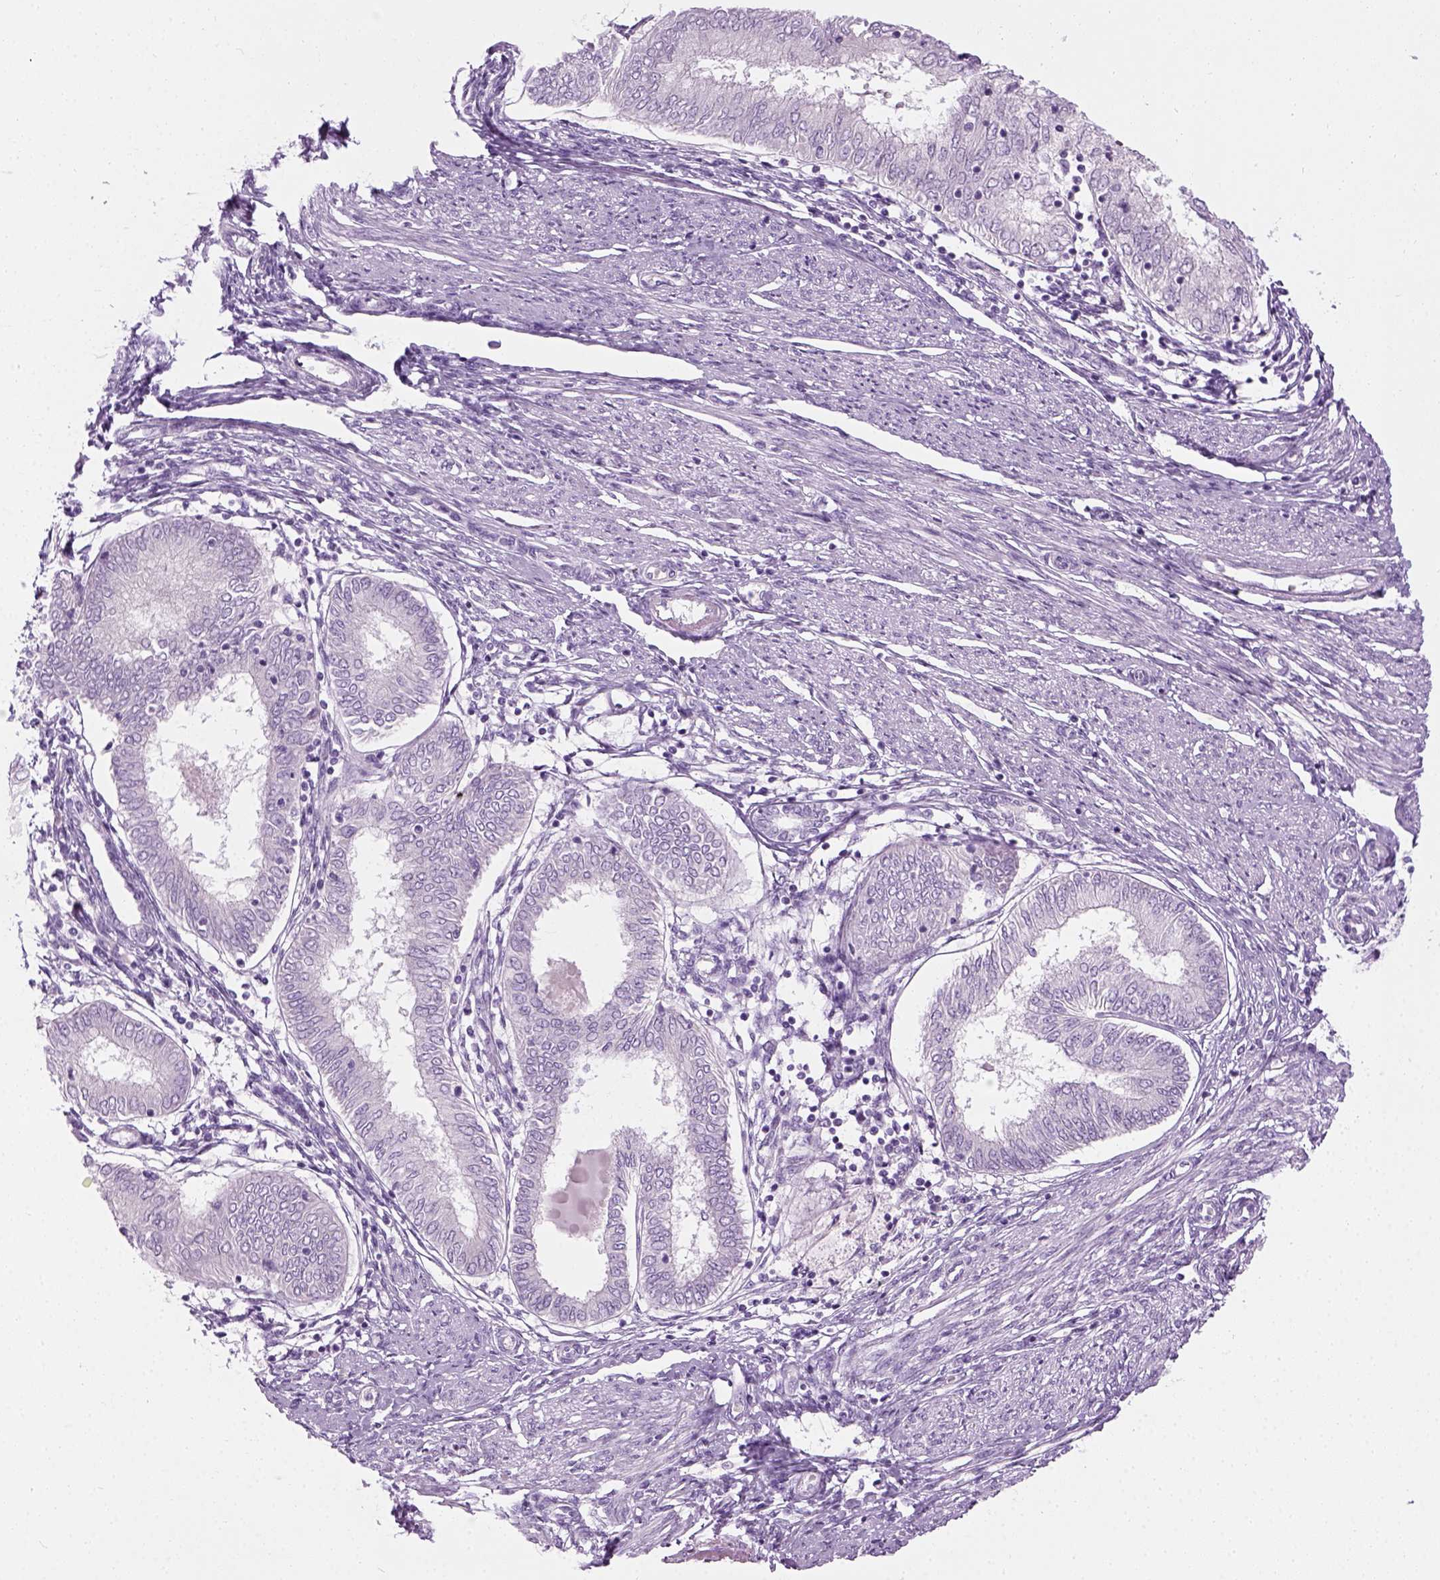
{"staining": {"intensity": "negative", "quantity": "none", "location": "none"}, "tissue": "endometrial cancer", "cell_type": "Tumor cells", "image_type": "cancer", "snomed": [{"axis": "morphology", "description": "Adenocarcinoma, NOS"}, {"axis": "topography", "description": "Endometrium"}], "caption": "Endometrial adenocarcinoma was stained to show a protein in brown. There is no significant expression in tumor cells.", "gene": "CIBAR2", "patient": {"sex": "female", "age": 68}}